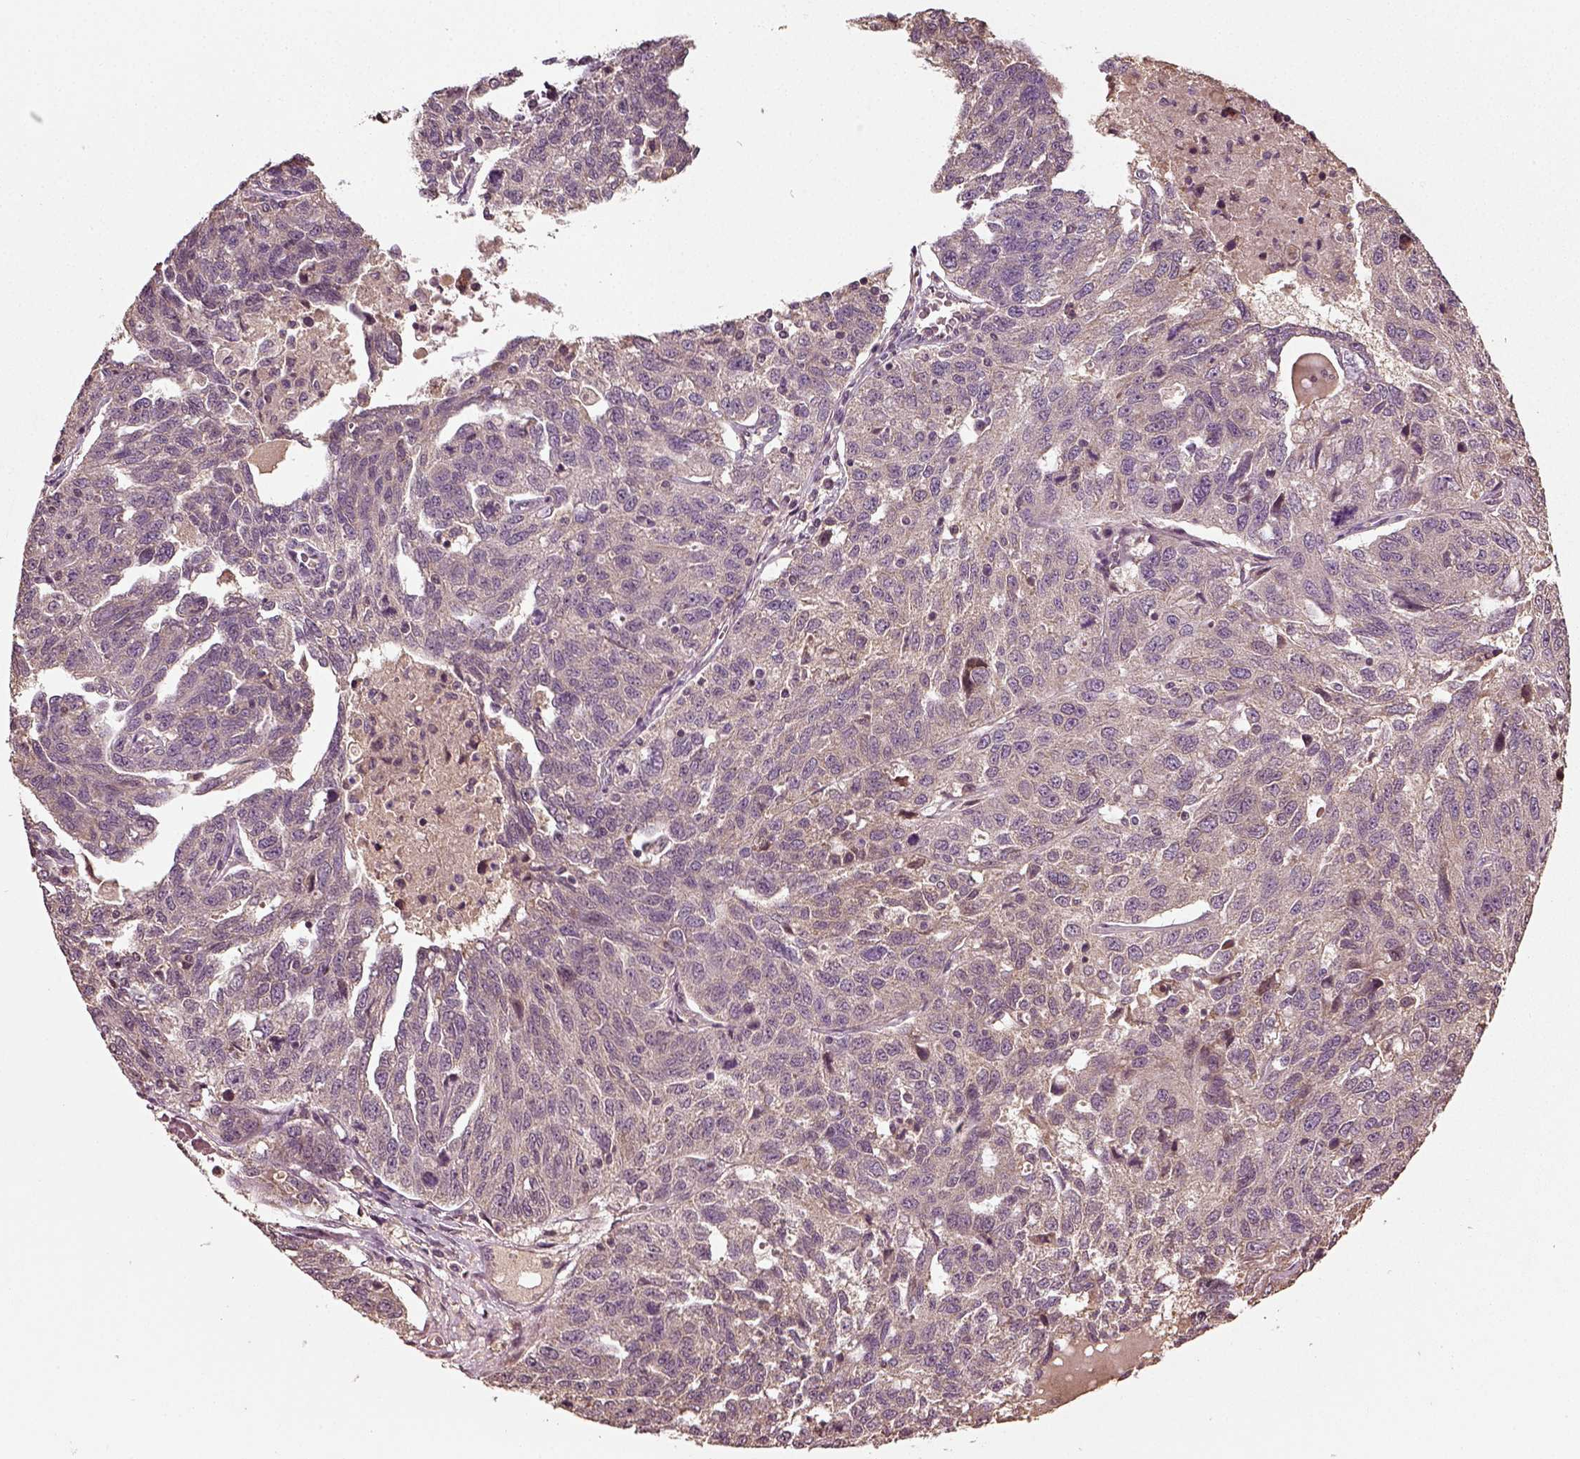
{"staining": {"intensity": "negative", "quantity": "none", "location": "none"}, "tissue": "ovarian cancer", "cell_type": "Tumor cells", "image_type": "cancer", "snomed": [{"axis": "morphology", "description": "Cystadenocarcinoma, serous, NOS"}, {"axis": "topography", "description": "Ovary"}], "caption": "An immunohistochemistry (IHC) micrograph of ovarian cancer is shown. There is no staining in tumor cells of ovarian cancer. (Immunohistochemistry, brightfield microscopy, high magnification).", "gene": "ERV3-1", "patient": {"sex": "female", "age": 71}}